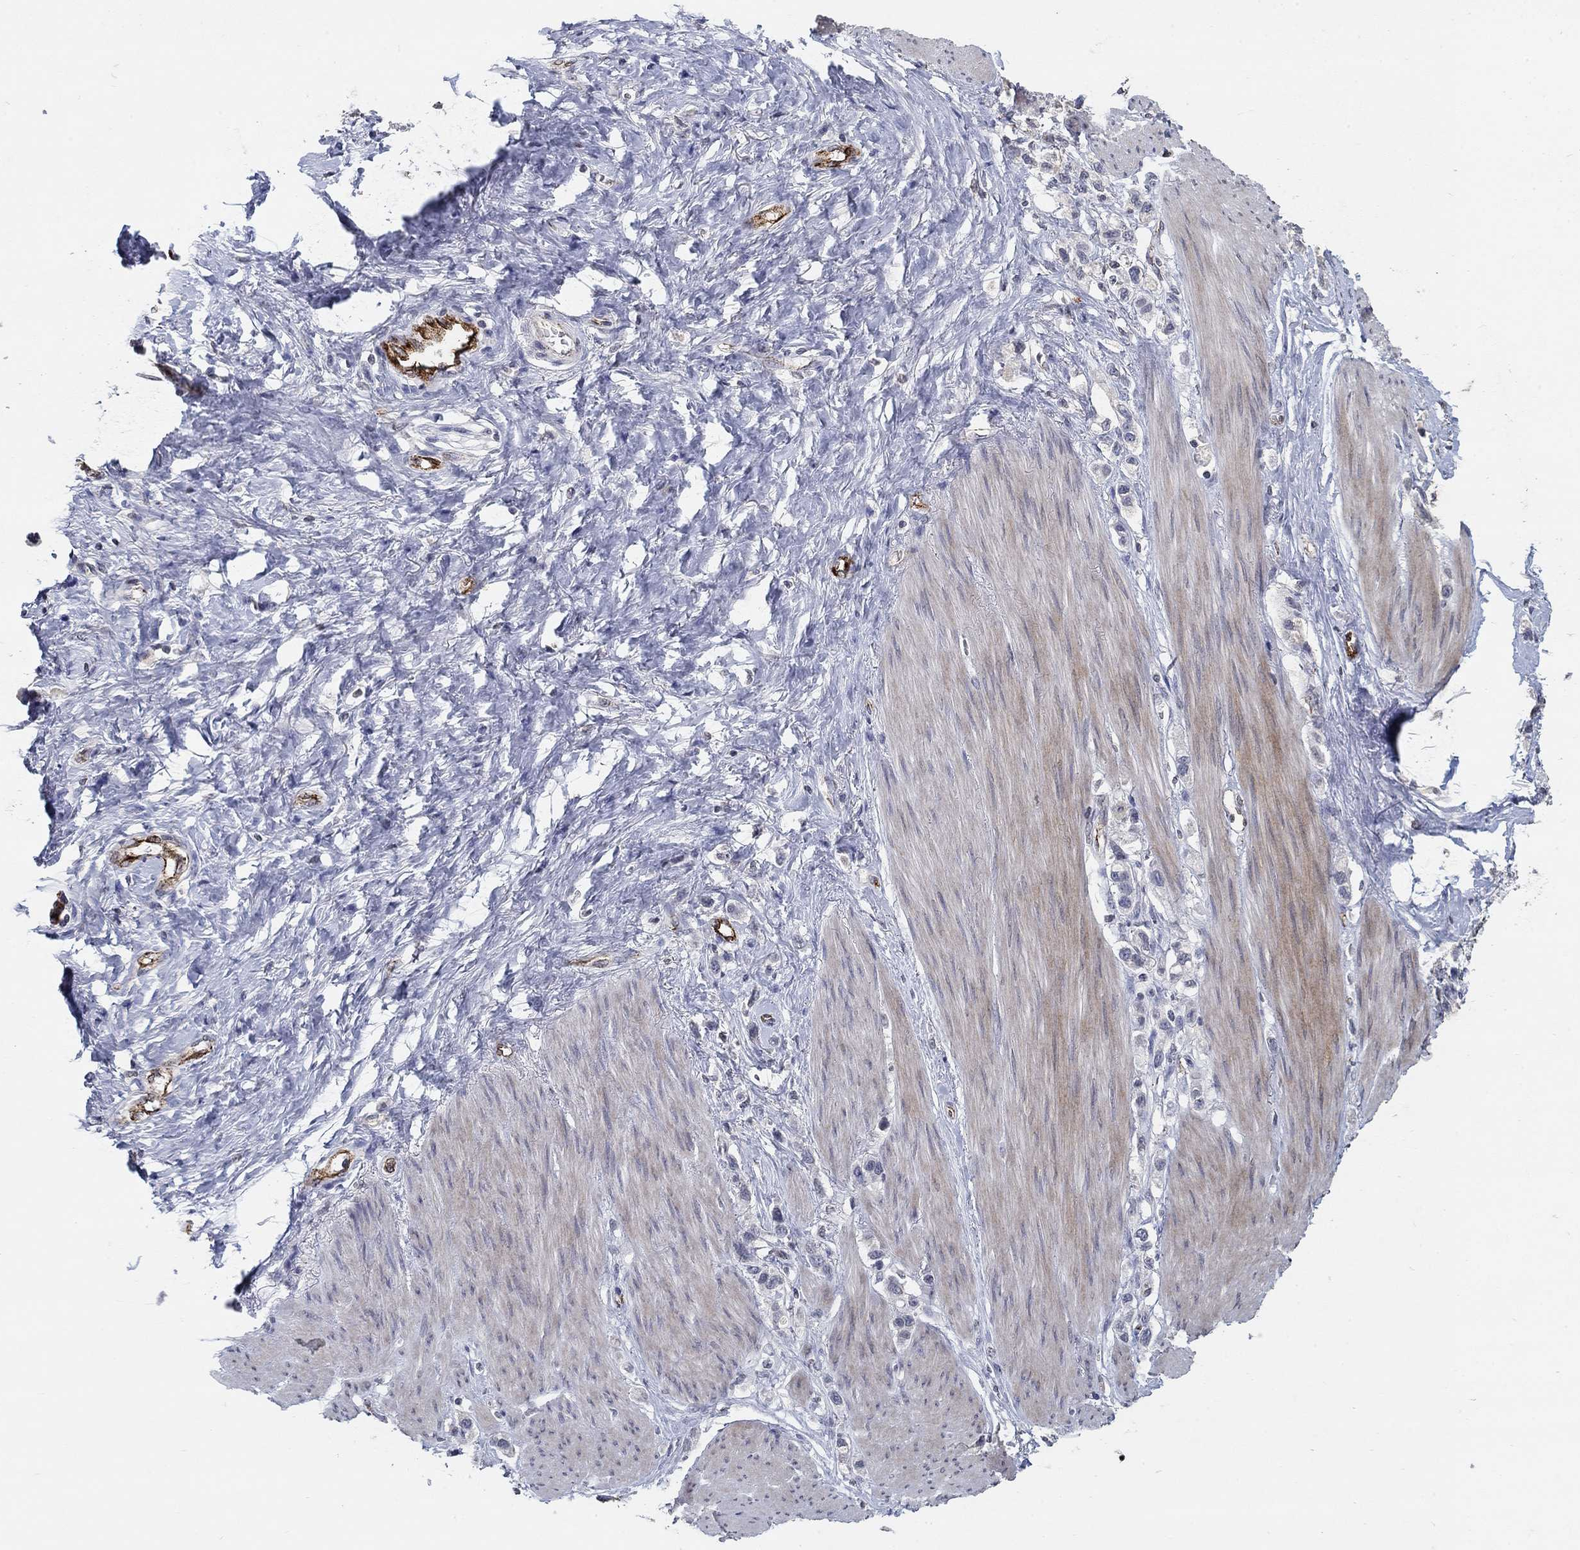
{"staining": {"intensity": "negative", "quantity": "none", "location": "none"}, "tissue": "stomach cancer", "cell_type": "Tumor cells", "image_type": "cancer", "snomed": [{"axis": "morphology", "description": "Normal tissue, NOS"}, {"axis": "morphology", "description": "Adenocarcinoma, NOS"}, {"axis": "morphology", "description": "Adenocarcinoma, High grade"}, {"axis": "topography", "description": "Stomach, upper"}, {"axis": "topography", "description": "Stomach"}], "caption": "The image reveals no staining of tumor cells in stomach adenocarcinoma (high-grade).", "gene": "TINAG", "patient": {"sex": "female", "age": 65}}